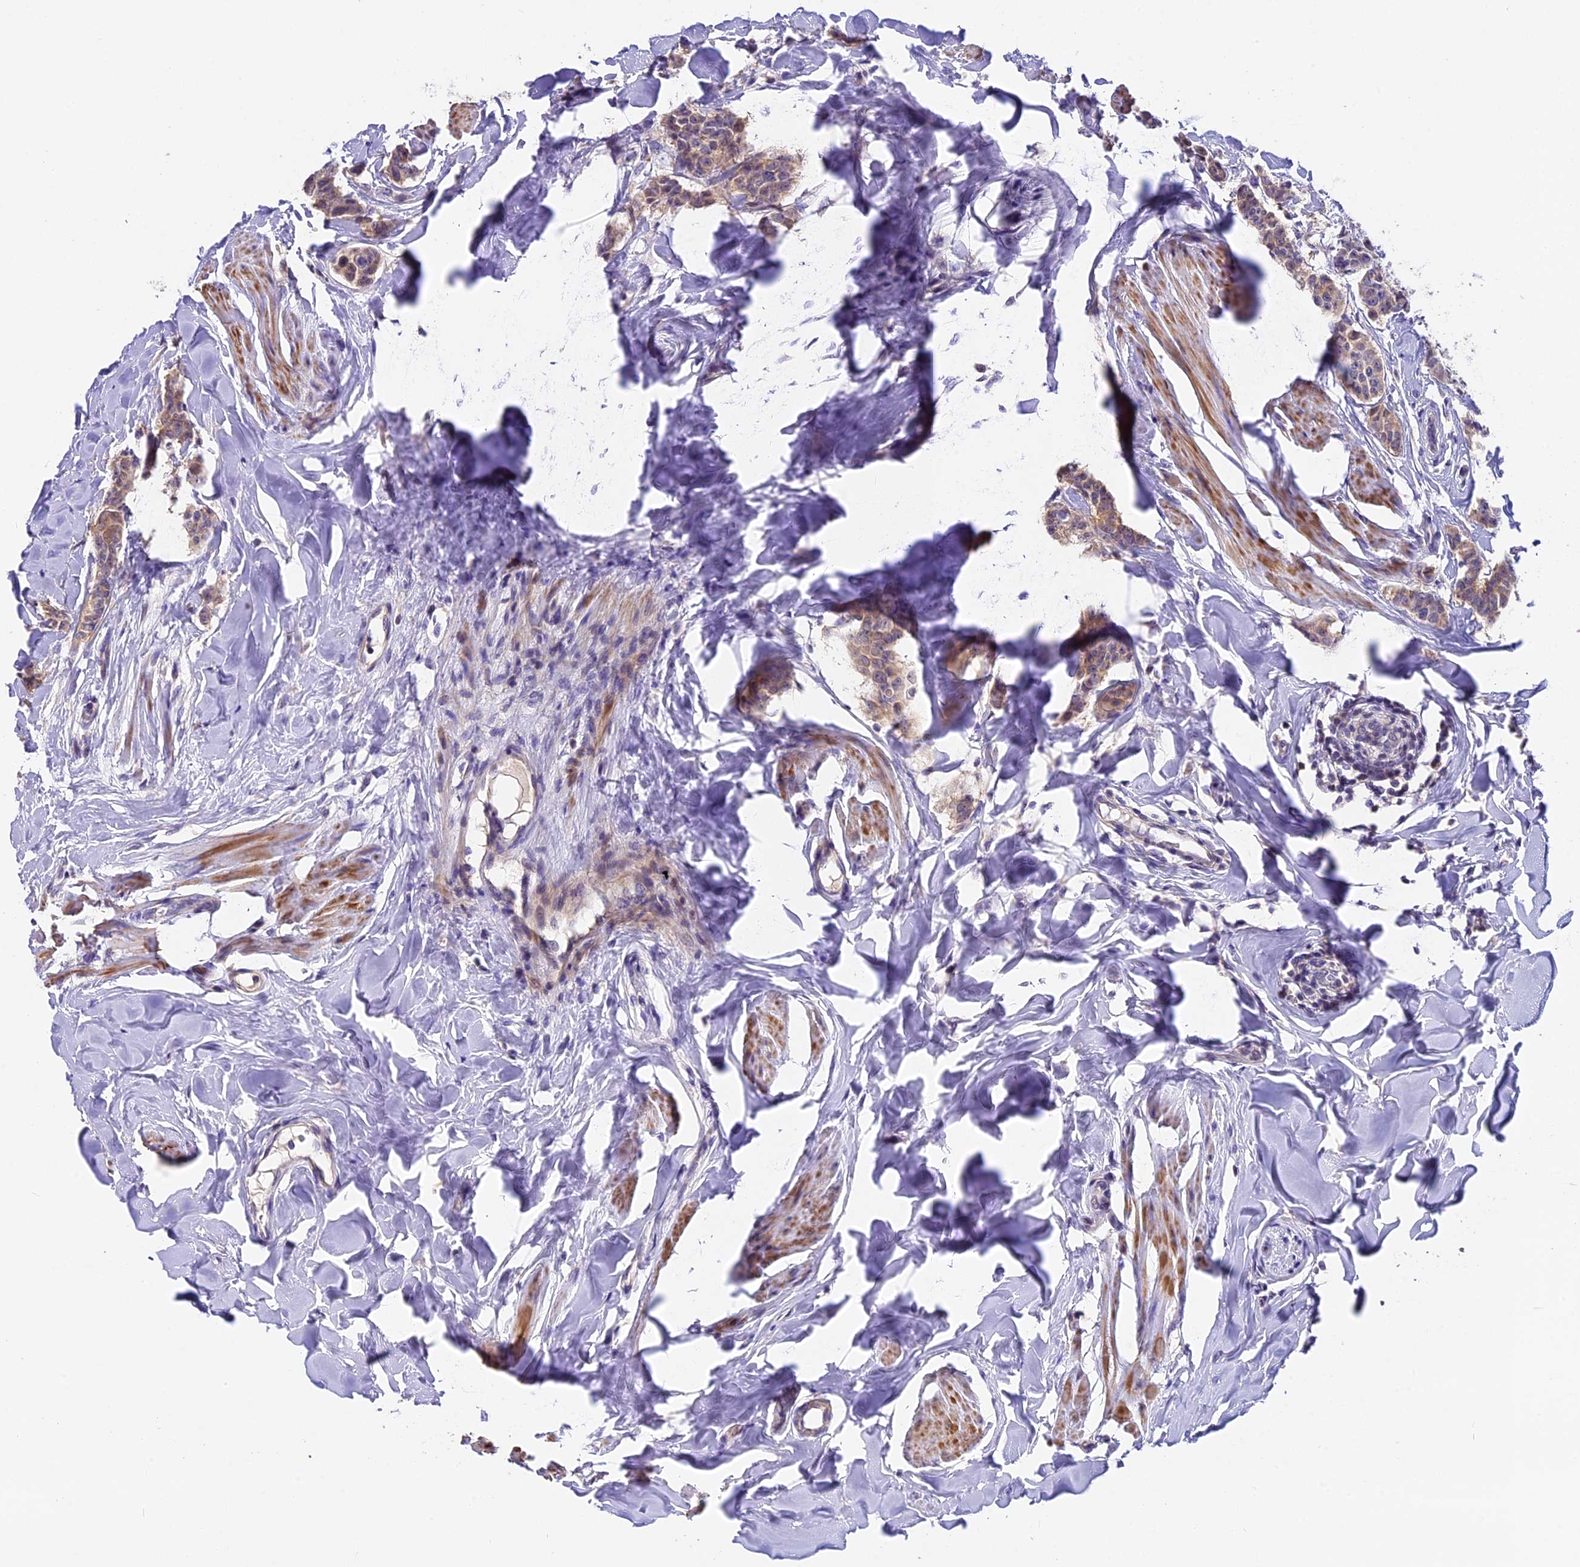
{"staining": {"intensity": "moderate", "quantity": ">75%", "location": "cytoplasmic/membranous"}, "tissue": "breast cancer", "cell_type": "Tumor cells", "image_type": "cancer", "snomed": [{"axis": "morphology", "description": "Duct carcinoma"}, {"axis": "topography", "description": "Breast"}], "caption": "Approximately >75% of tumor cells in intraductal carcinoma (breast) reveal moderate cytoplasmic/membranous protein expression as visualized by brown immunohistochemical staining.", "gene": "FAM98C", "patient": {"sex": "female", "age": 40}}